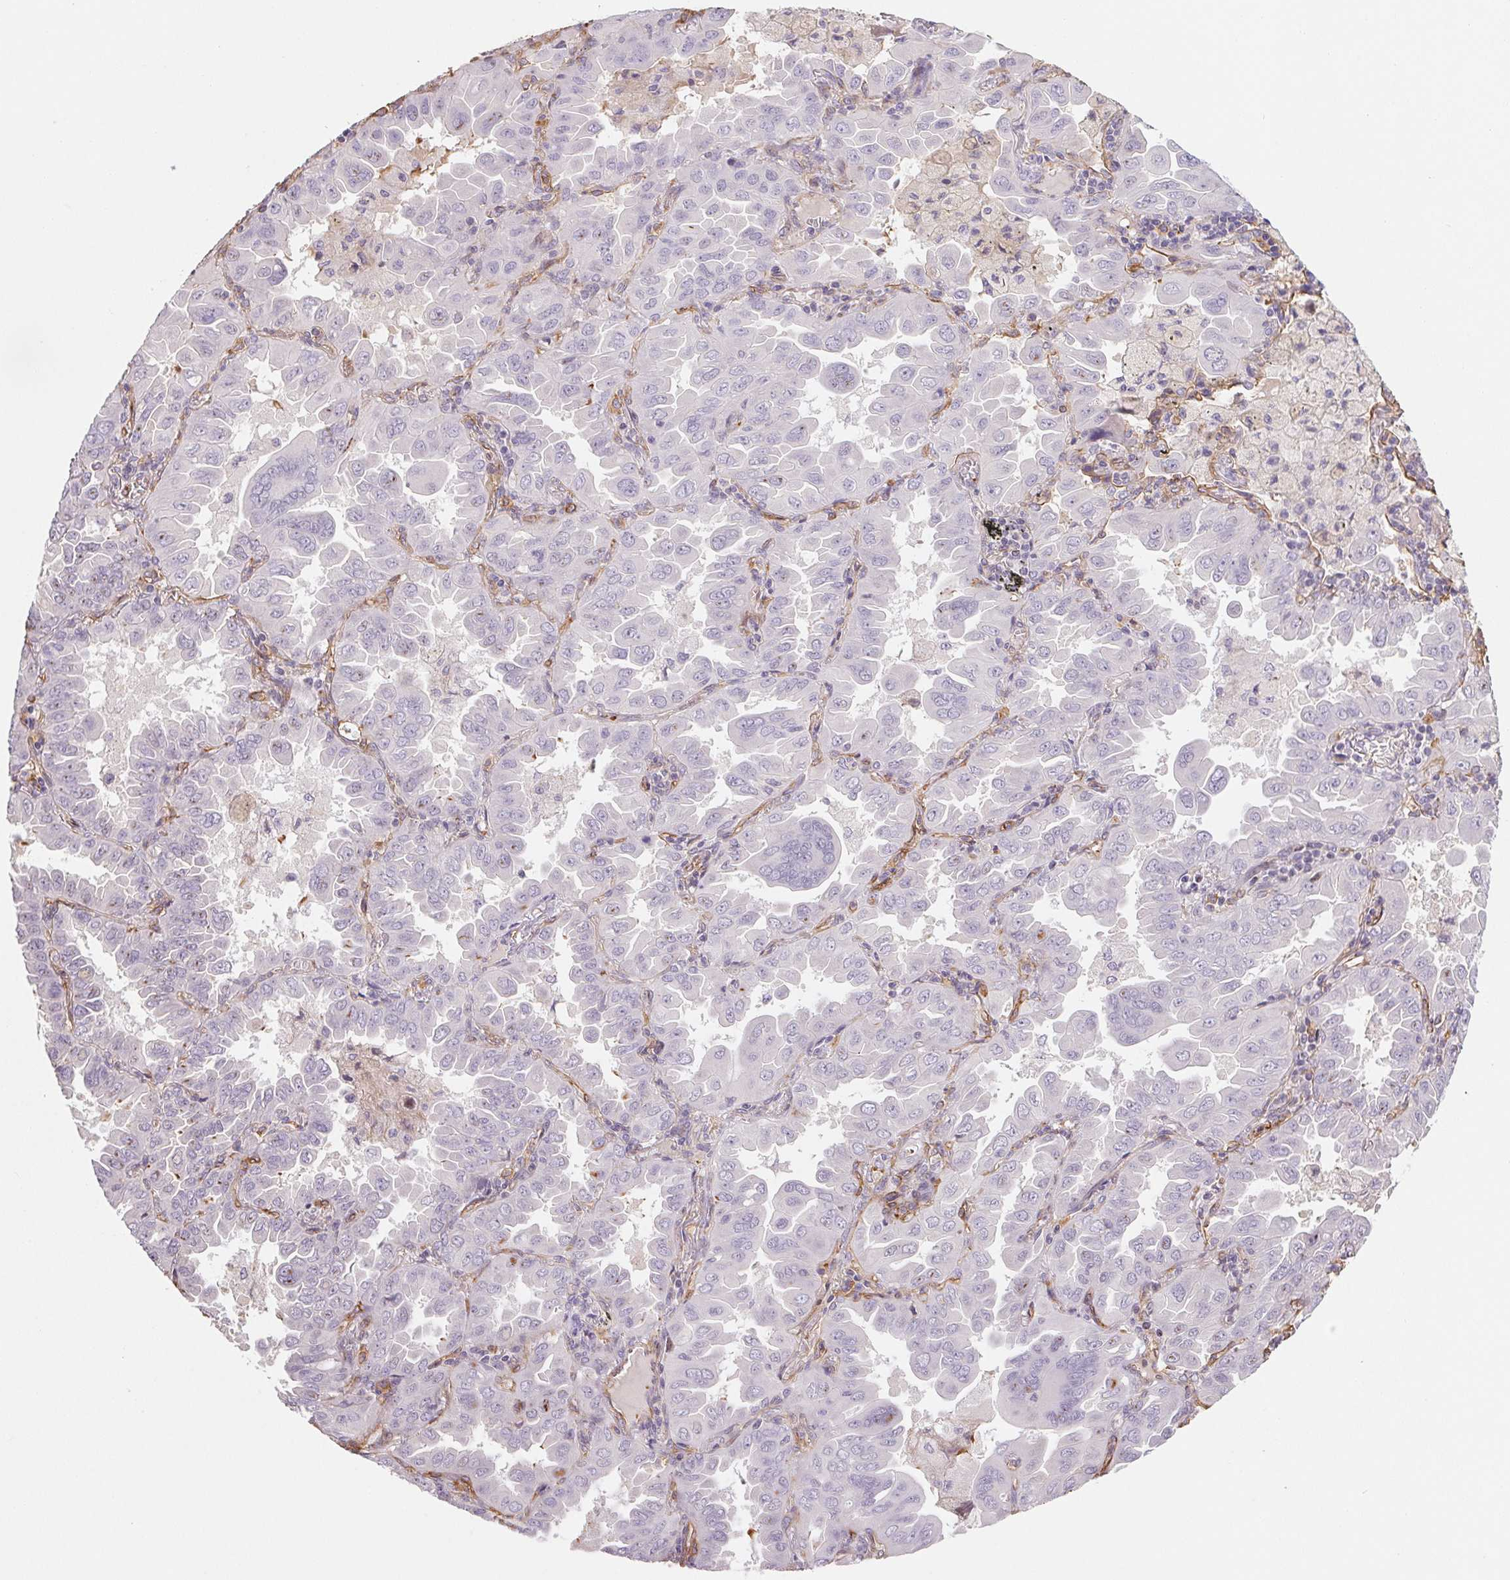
{"staining": {"intensity": "negative", "quantity": "none", "location": "none"}, "tissue": "lung cancer", "cell_type": "Tumor cells", "image_type": "cancer", "snomed": [{"axis": "morphology", "description": "Adenocarcinoma, NOS"}, {"axis": "topography", "description": "Lung"}], "caption": "High magnification brightfield microscopy of lung cancer (adenocarcinoma) stained with DAB (3,3'-diaminobenzidine) (brown) and counterstained with hematoxylin (blue): tumor cells show no significant staining.", "gene": "ANKRD13B", "patient": {"sex": "male", "age": 64}}